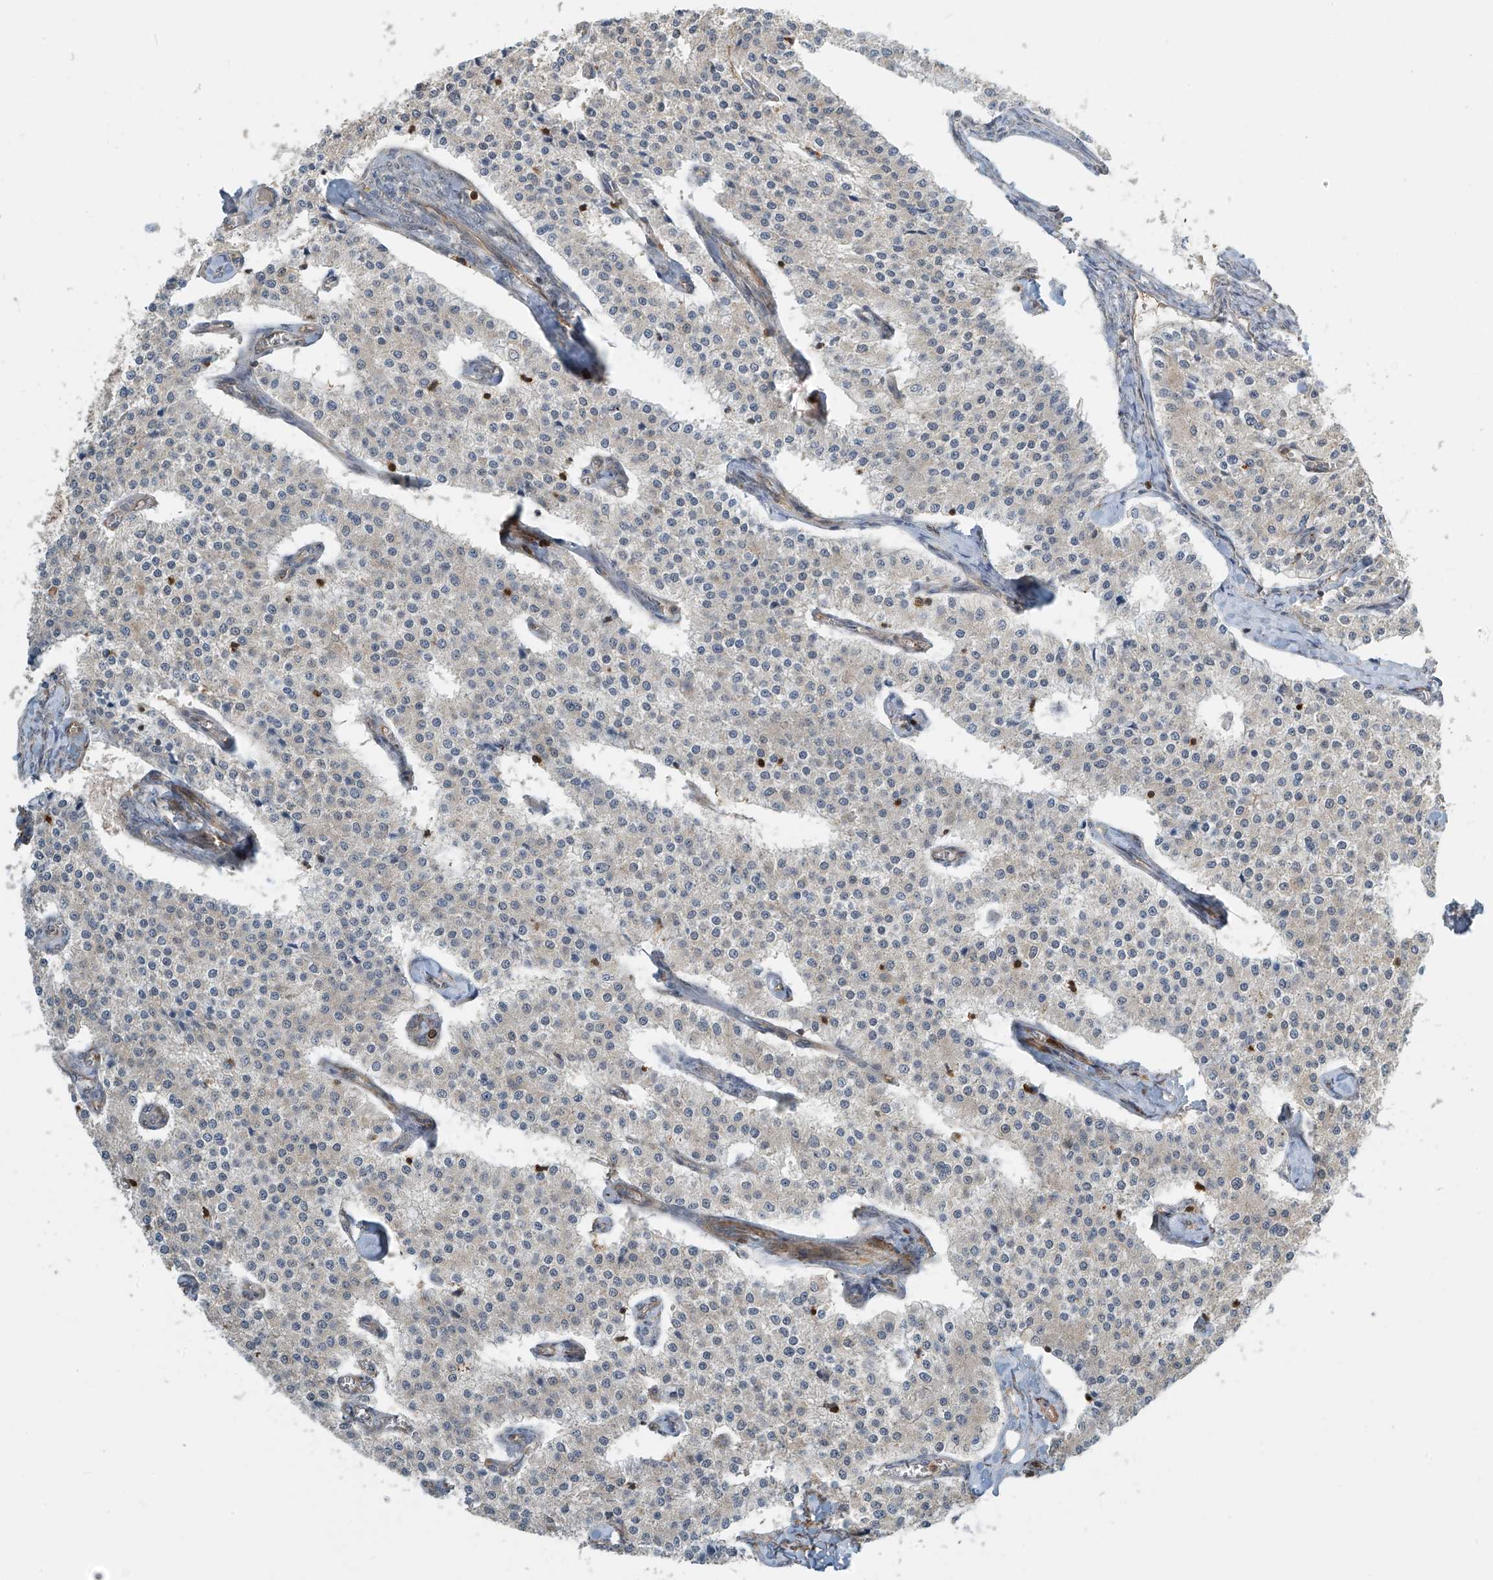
{"staining": {"intensity": "negative", "quantity": "none", "location": "none"}, "tissue": "carcinoid", "cell_type": "Tumor cells", "image_type": "cancer", "snomed": [{"axis": "morphology", "description": "Carcinoid, malignant, NOS"}, {"axis": "topography", "description": "Colon"}], "caption": "There is no significant positivity in tumor cells of carcinoid (malignant).", "gene": "SH3BGRL3", "patient": {"sex": "female", "age": 52}}